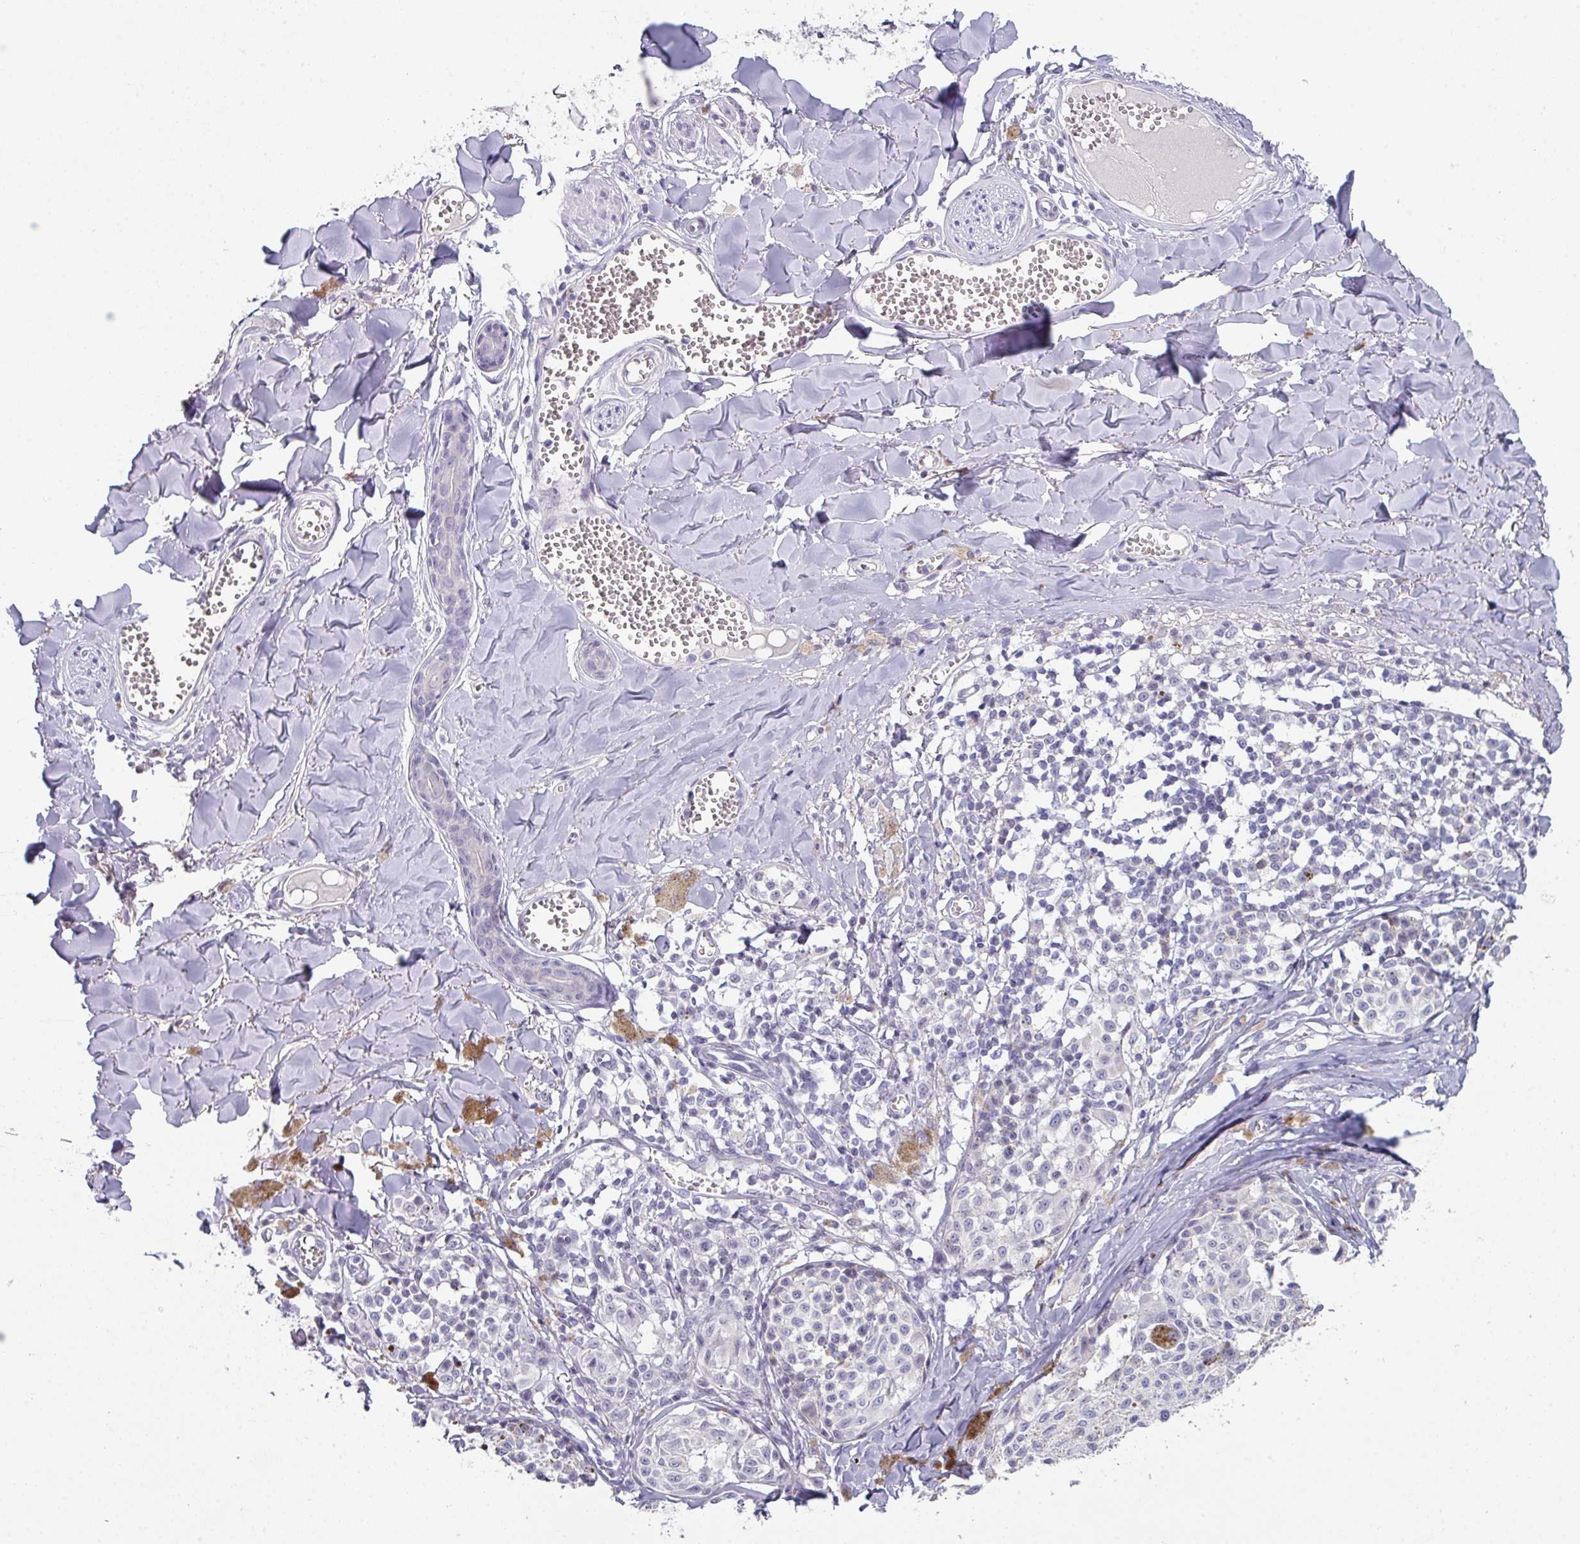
{"staining": {"intensity": "negative", "quantity": "none", "location": "none"}, "tissue": "melanoma", "cell_type": "Tumor cells", "image_type": "cancer", "snomed": [{"axis": "morphology", "description": "Malignant melanoma, NOS"}, {"axis": "topography", "description": "Skin"}], "caption": "A high-resolution histopathology image shows immunohistochemistry staining of melanoma, which displays no significant positivity in tumor cells.", "gene": "DEFB115", "patient": {"sex": "female", "age": 43}}